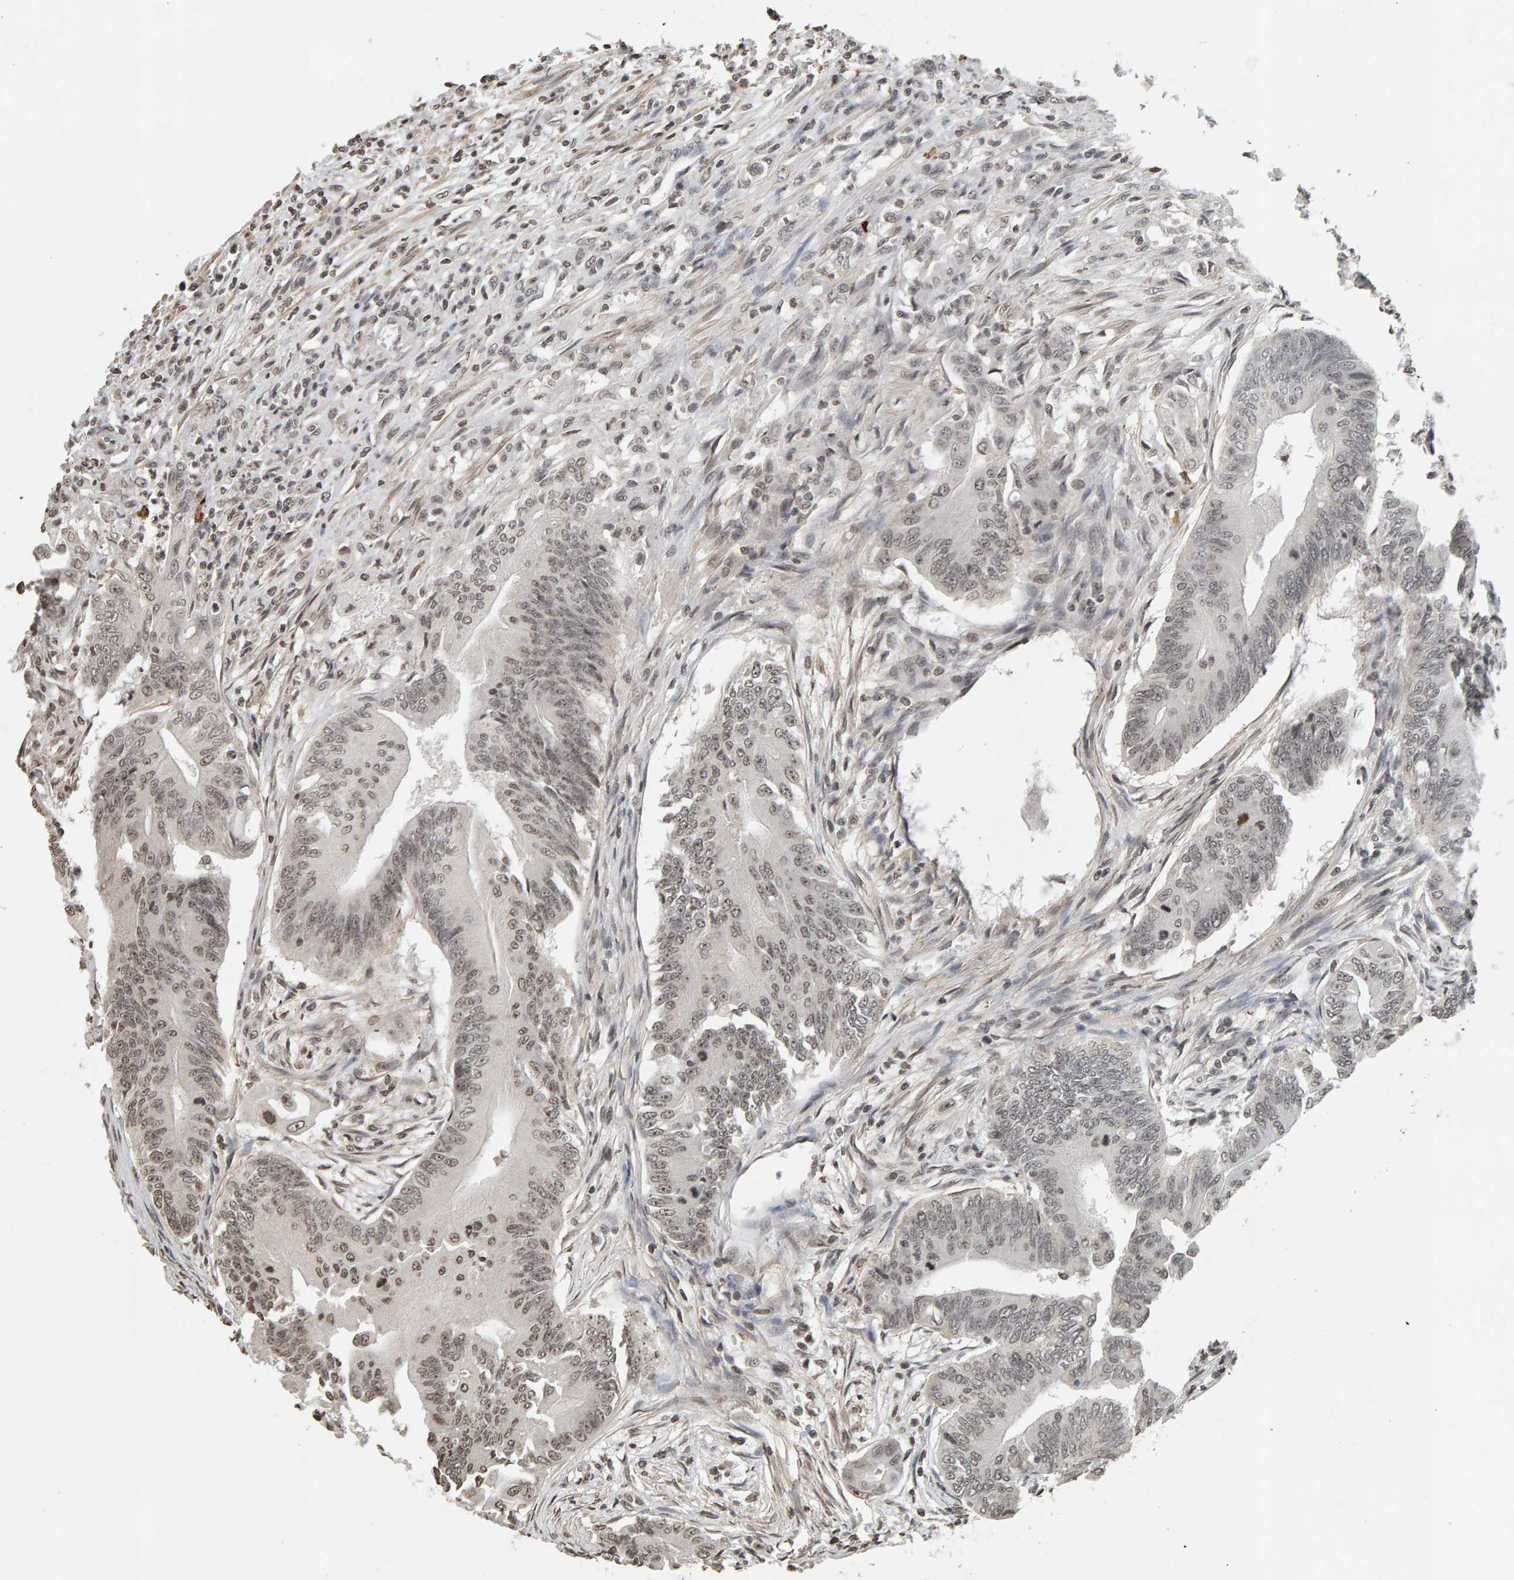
{"staining": {"intensity": "weak", "quantity": ">75%", "location": "nuclear"}, "tissue": "colorectal cancer", "cell_type": "Tumor cells", "image_type": "cancer", "snomed": [{"axis": "morphology", "description": "Adenoma, NOS"}, {"axis": "morphology", "description": "Adenocarcinoma, NOS"}, {"axis": "topography", "description": "Colon"}], "caption": "A micrograph showing weak nuclear positivity in about >75% of tumor cells in colorectal cancer, as visualized by brown immunohistochemical staining.", "gene": "AFF4", "patient": {"sex": "male", "age": 79}}